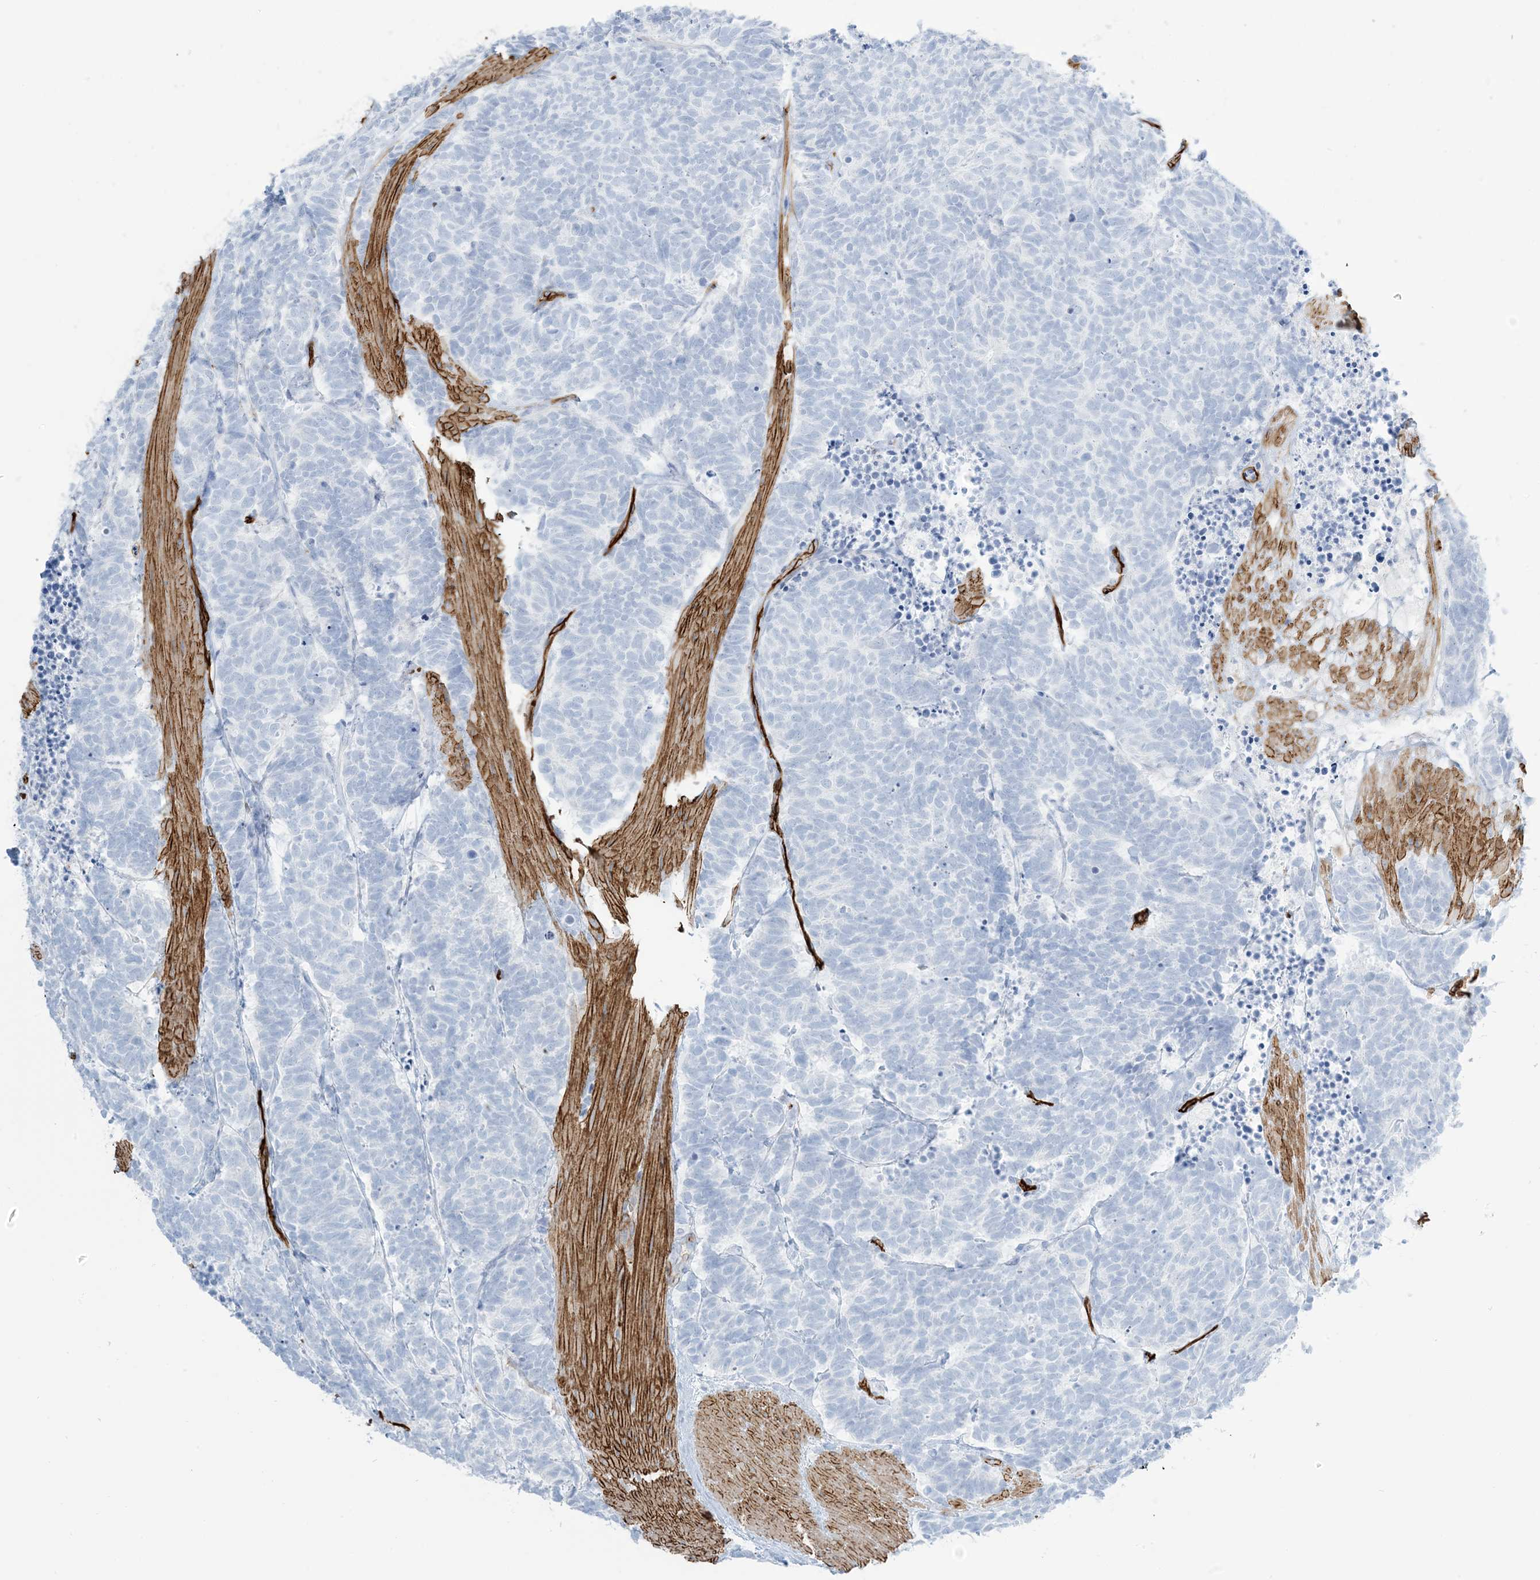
{"staining": {"intensity": "negative", "quantity": "none", "location": "none"}, "tissue": "carcinoid", "cell_type": "Tumor cells", "image_type": "cancer", "snomed": [{"axis": "morphology", "description": "Carcinoma, NOS"}, {"axis": "morphology", "description": "Carcinoid, malignant, NOS"}, {"axis": "topography", "description": "Urinary bladder"}], "caption": "DAB (3,3'-diaminobenzidine) immunohistochemical staining of human carcinoma reveals no significant positivity in tumor cells.", "gene": "EPS8L3", "patient": {"sex": "male", "age": 57}}